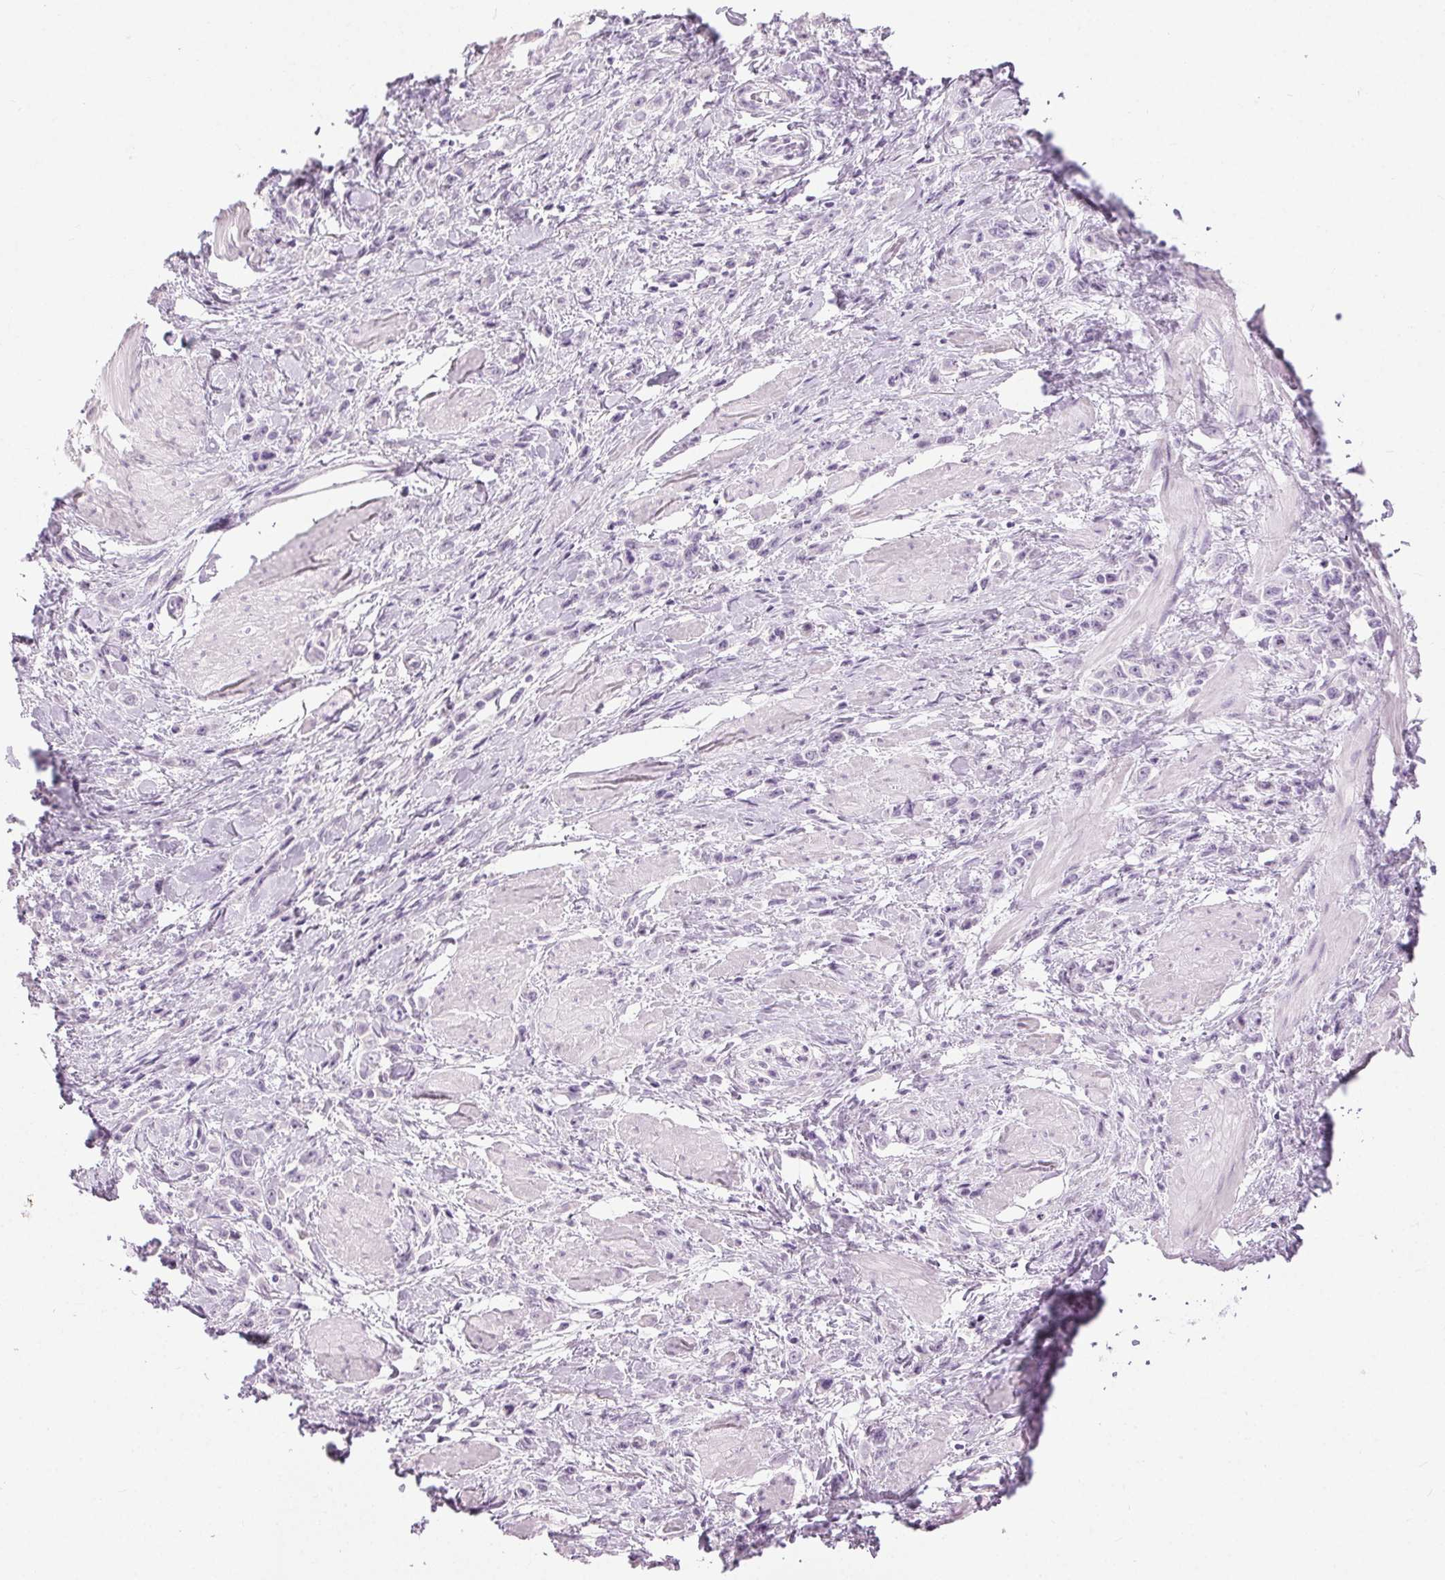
{"staining": {"intensity": "negative", "quantity": "none", "location": "none"}, "tissue": "stomach cancer", "cell_type": "Tumor cells", "image_type": "cancer", "snomed": [{"axis": "morphology", "description": "Adenocarcinoma, NOS"}, {"axis": "topography", "description": "Stomach"}], "caption": "DAB immunohistochemical staining of stomach adenocarcinoma reveals no significant expression in tumor cells.", "gene": "BEND2", "patient": {"sex": "male", "age": 47}}